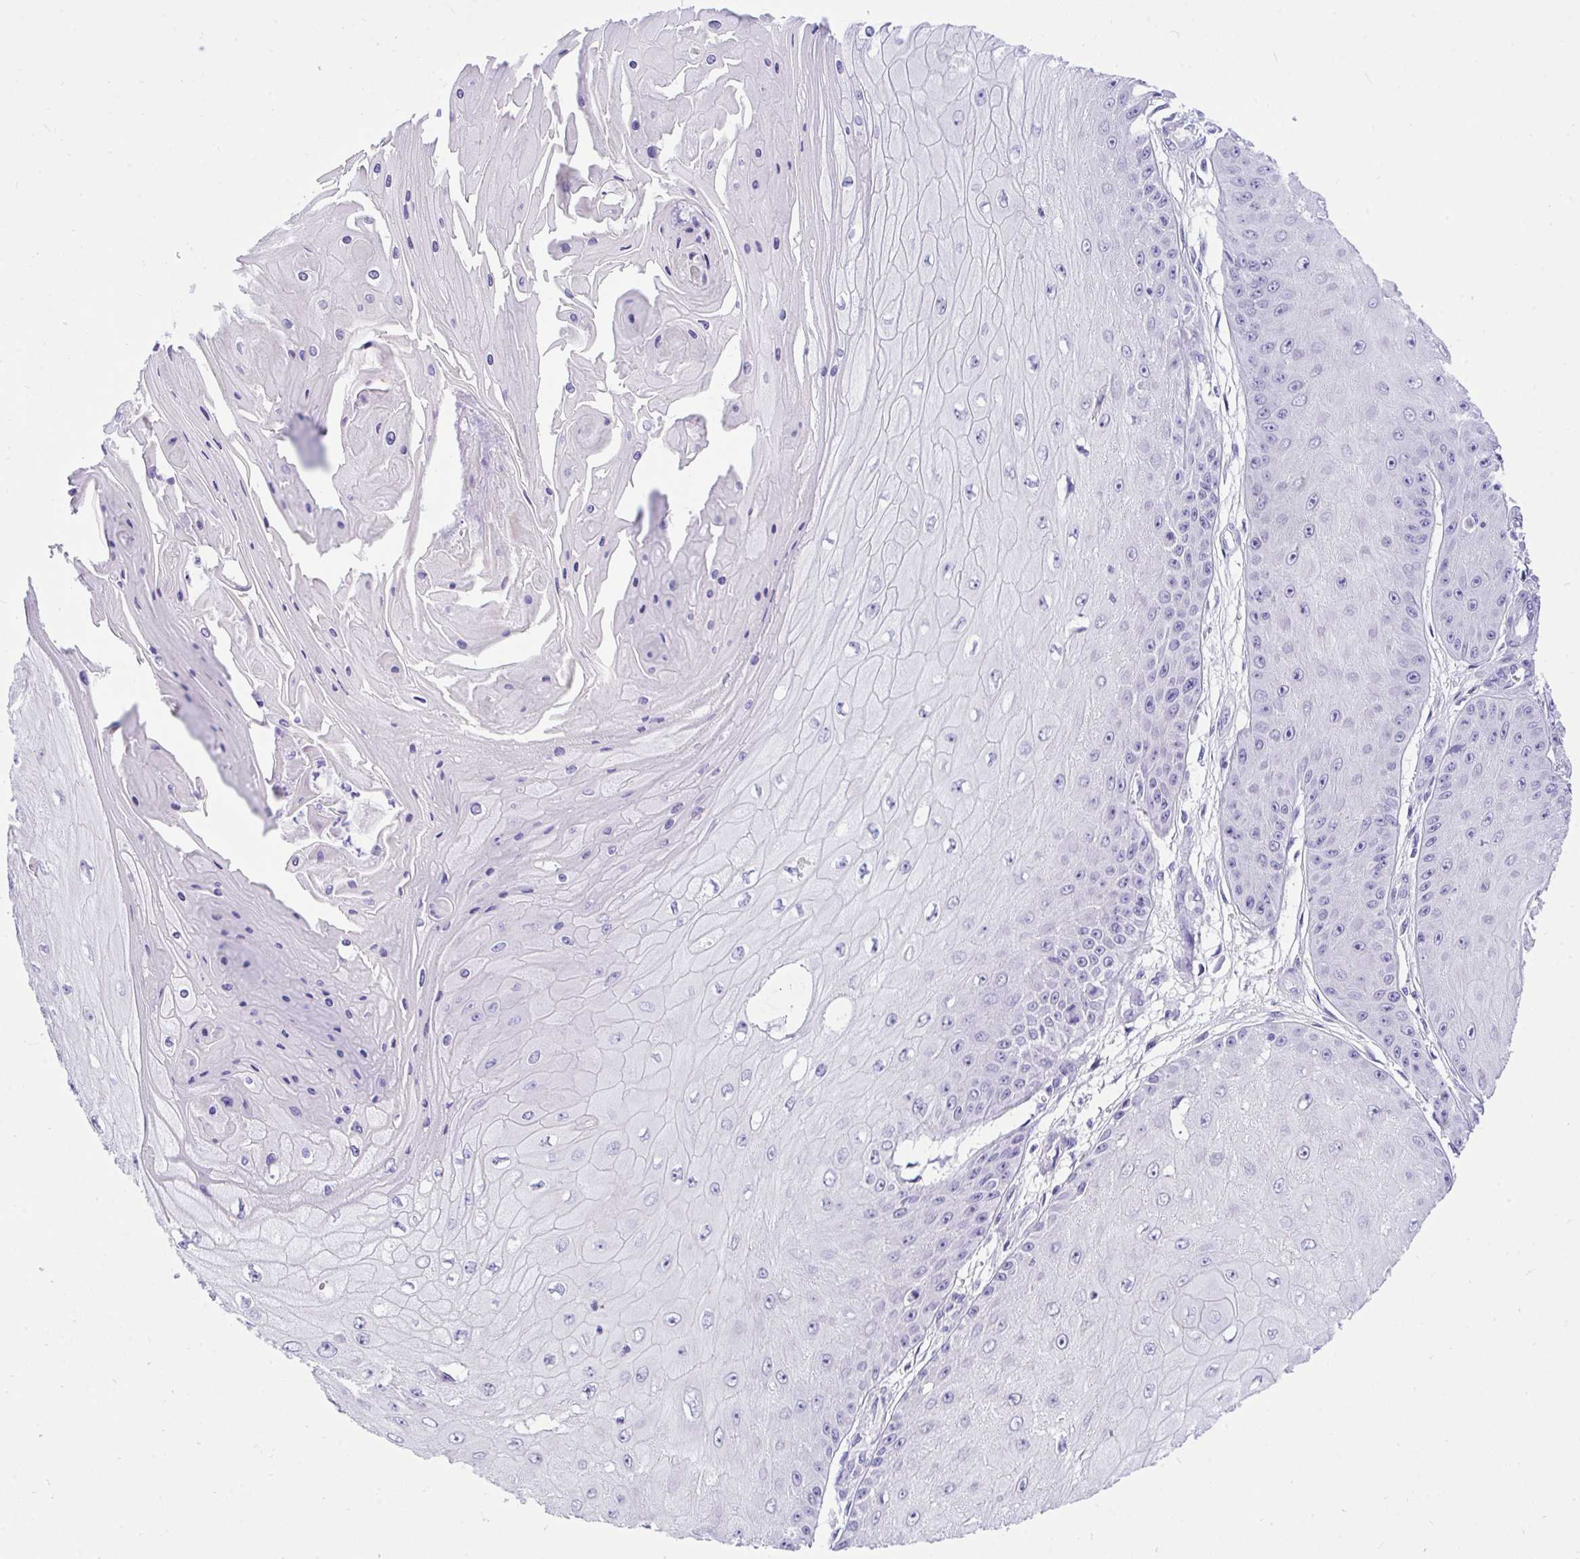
{"staining": {"intensity": "negative", "quantity": "none", "location": "none"}, "tissue": "skin cancer", "cell_type": "Tumor cells", "image_type": "cancer", "snomed": [{"axis": "morphology", "description": "Squamous cell carcinoma, NOS"}, {"axis": "topography", "description": "Skin"}], "caption": "Immunohistochemical staining of skin cancer (squamous cell carcinoma) displays no significant positivity in tumor cells.", "gene": "TLN2", "patient": {"sex": "male", "age": 70}}